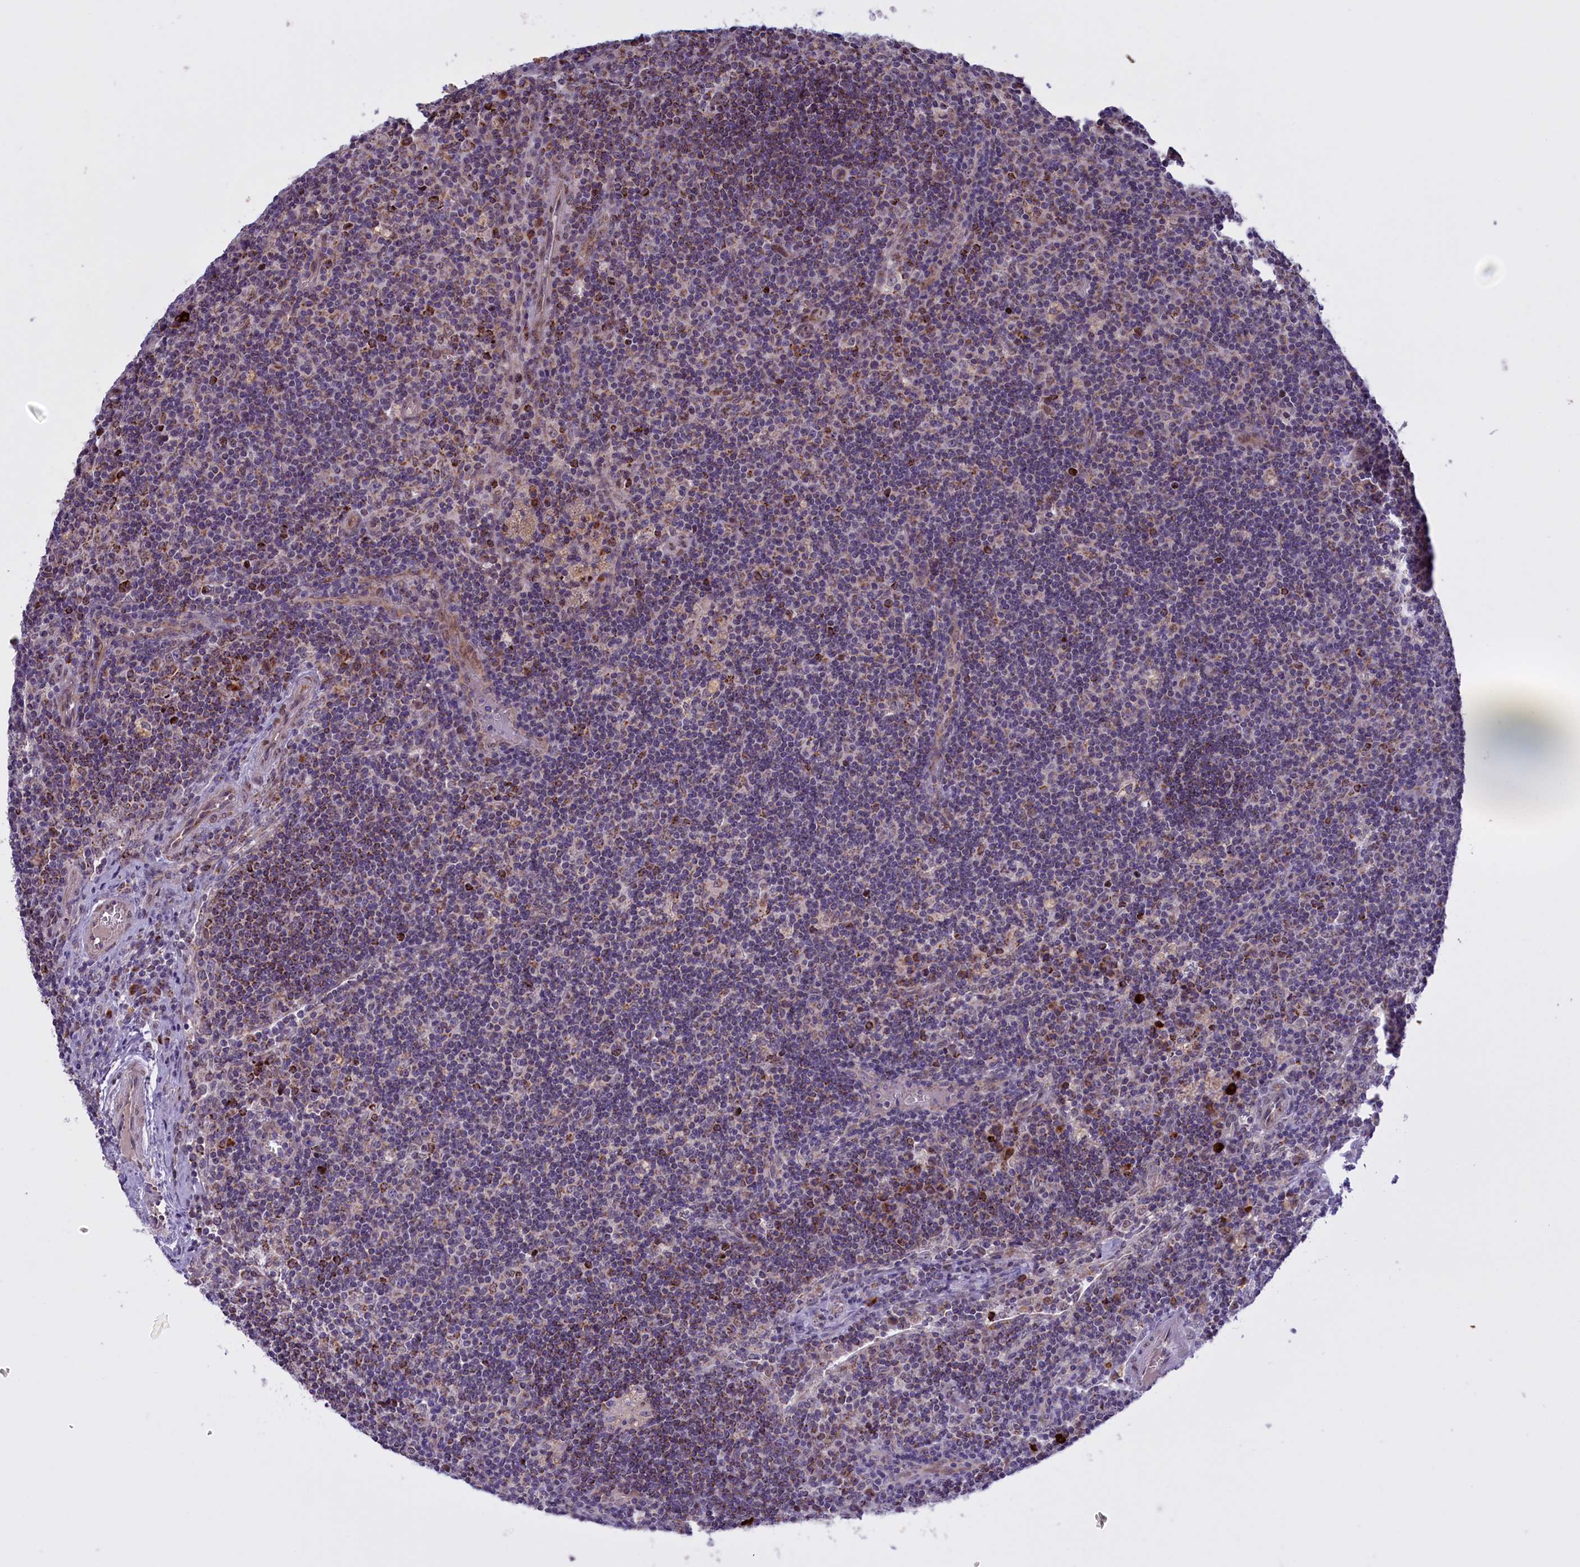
{"staining": {"intensity": "moderate", "quantity": "<25%", "location": "cytoplasmic/membranous"}, "tissue": "lymph node", "cell_type": "Germinal center cells", "image_type": "normal", "snomed": [{"axis": "morphology", "description": "Normal tissue, NOS"}, {"axis": "topography", "description": "Lymph node"}], "caption": "This histopathology image exhibits immunohistochemistry (IHC) staining of normal human lymph node, with low moderate cytoplasmic/membranous expression in about <25% of germinal center cells.", "gene": "FAM149B1", "patient": {"sex": "male", "age": 58}}